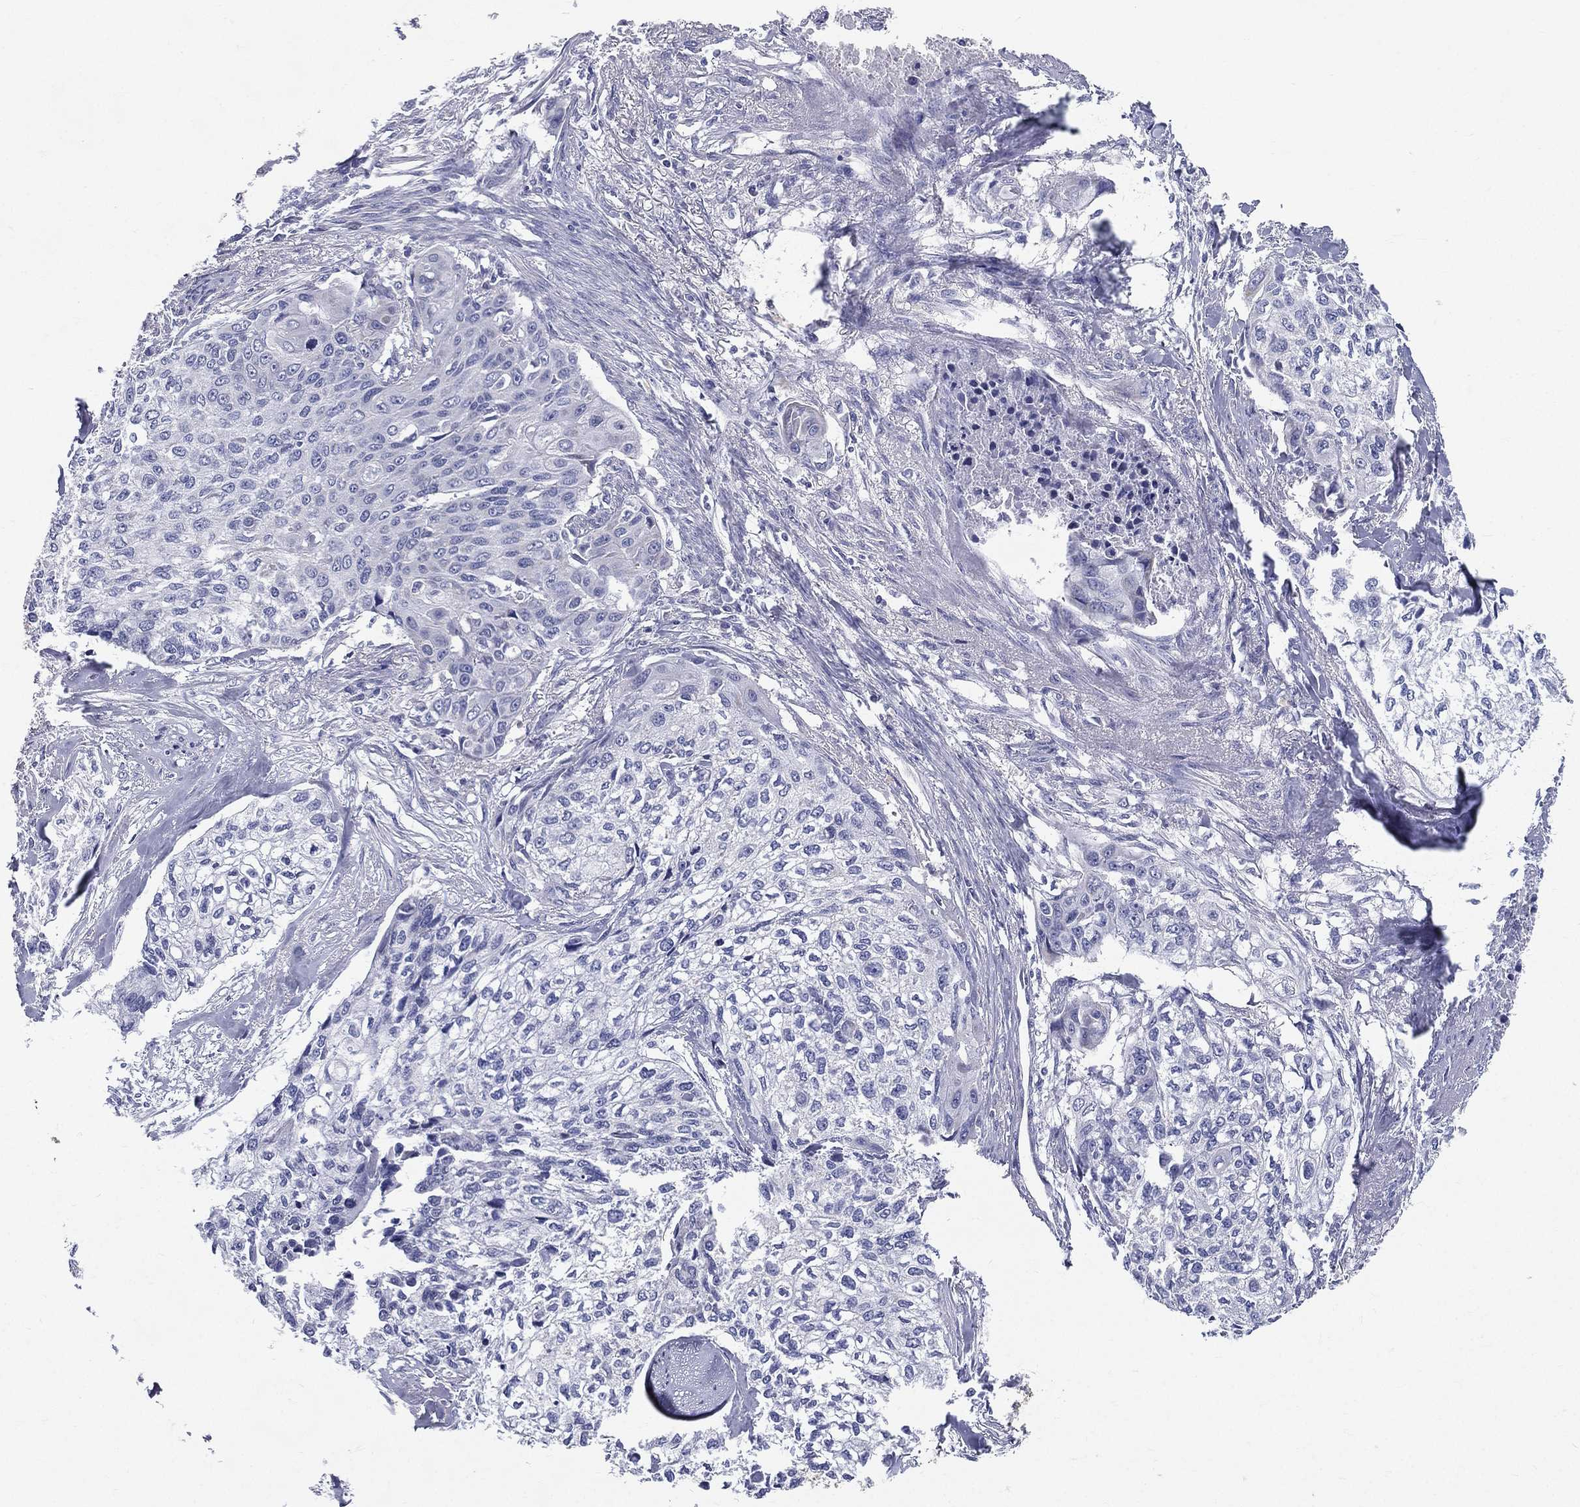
{"staining": {"intensity": "negative", "quantity": "none", "location": "none"}, "tissue": "cervical cancer", "cell_type": "Tumor cells", "image_type": "cancer", "snomed": [{"axis": "morphology", "description": "Squamous cell carcinoma, NOS"}, {"axis": "topography", "description": "Cervix"}], "caption": "This is a micrograph of IHC staining of cervical cancer, which shows no expression in tumor cells.", "gene": "PWWP3A", "patient": {"sex": "female", "age": 58}}